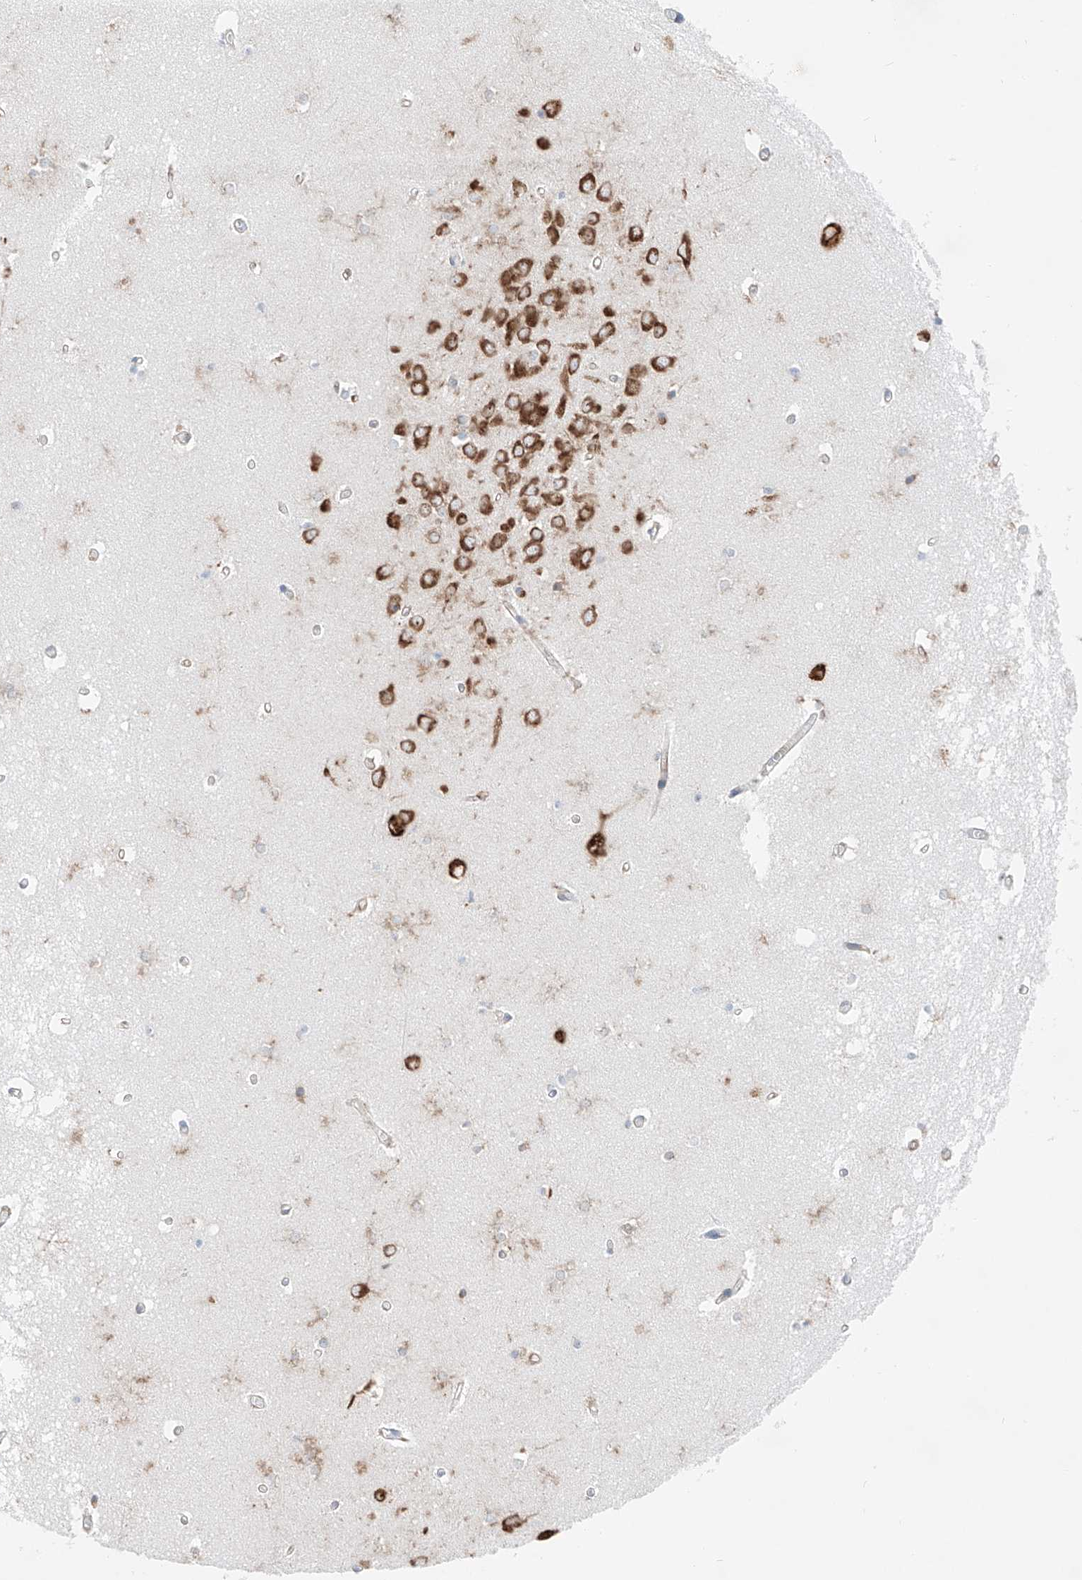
{"staining": {"intensity": "negative", "quantity": "none", "location": "none"}, "tissue": "hippocampus", "cell_type": "Glial cells", "image_type": "normal", "snomed": [{"axis": "morphology", "description": "Normal tissue, NOS"}, {"axis": "topography", "description": "Hippocampus"}], "caption": "Immunohistochemistry (IHC) image of normal hippocampus: hippocampus stained with DAB reveals no significant protein positivity in glial cells. (DAB IHC visualized using brightfield microscopy, high magnification).", "gene": "CRELD1", "patient": {"sex": "male", "age": 70}}